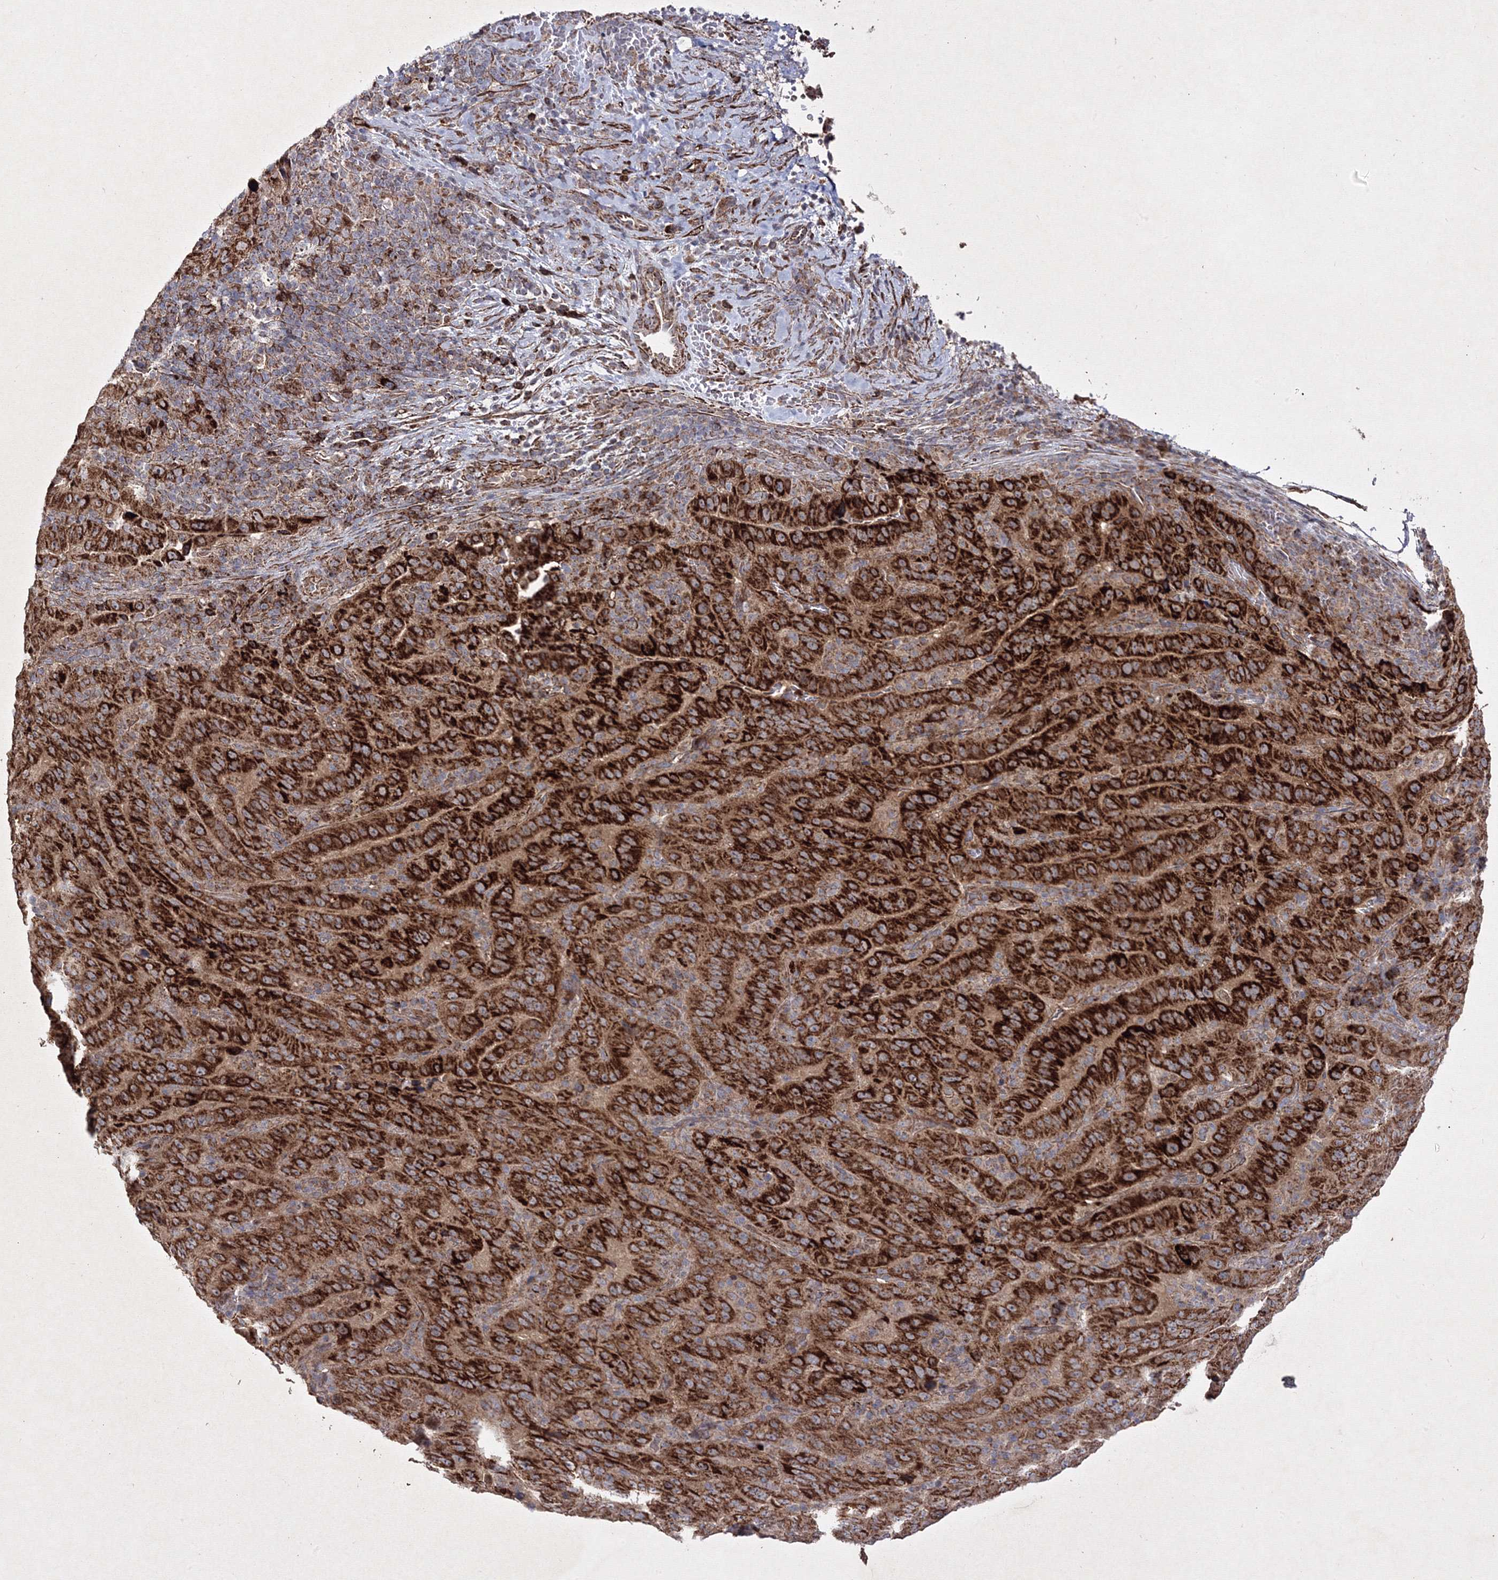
{"staining": {"intensity": "strong", "quantity": ">75%", "location": "cytoplasmic/membranous"}, "tissue": "pancreatic cancer", "cell_type": "Tumor cells", "image_type": "cancer", "snomed": [{"axis": "morphology", "description": "Adenocarcinoma, NOS"}, {"axis": "topography", "description": "Pancreas"}], "caption": "Immunohistochemistry (IHC) image of neoplastic tissue: human pancreatic cancer stained using IHC displays high levels of strong protein expression localized specifically in the cytoplasmic/membranous of tumor cells, appearing as a cytoplasmic/membranous brown color.", "gene": "GFM1", "patient": {"sex": "male", "age": 63}}